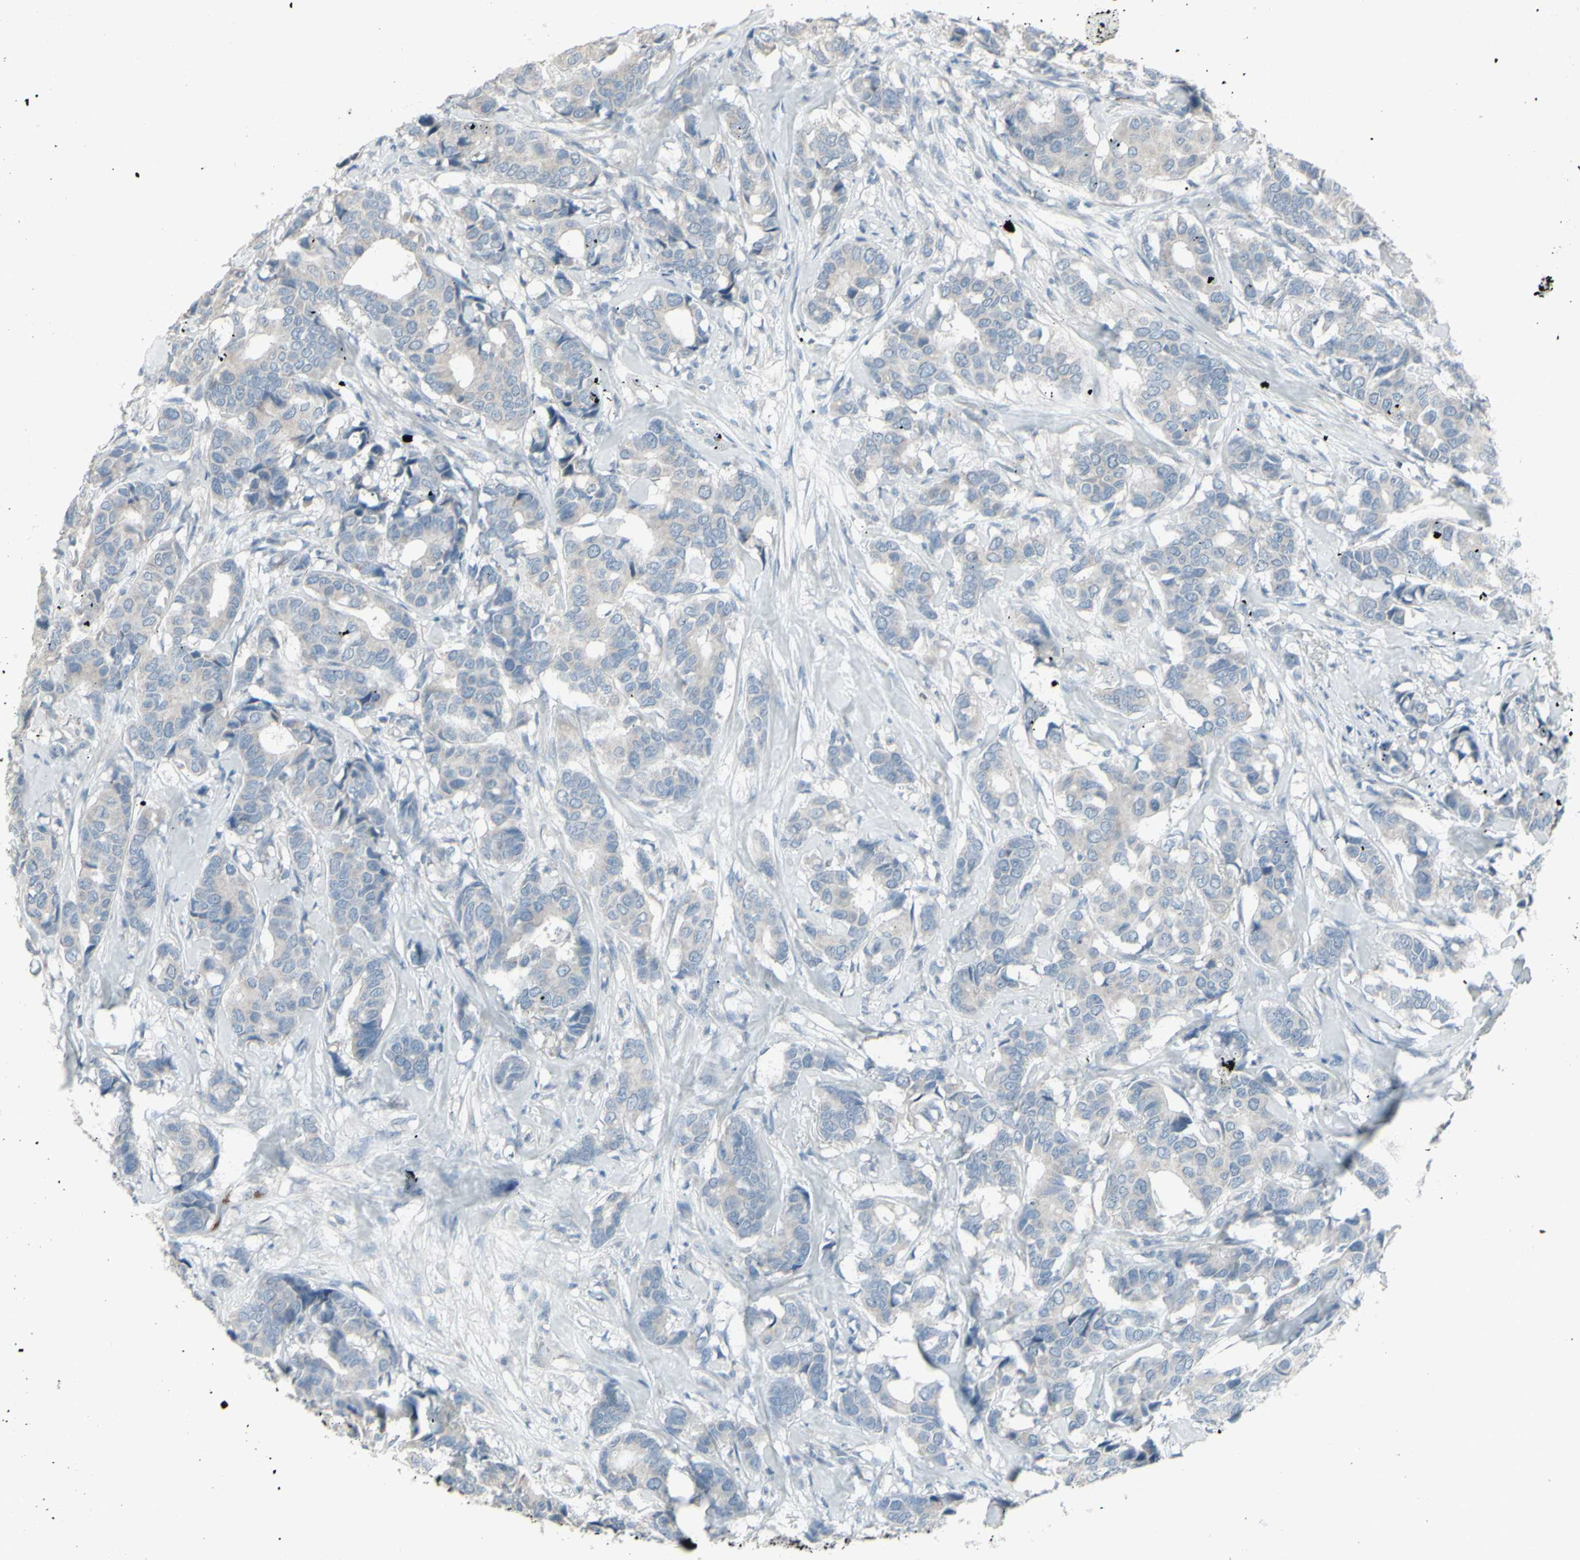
{"staining": {"intensity": "weak", "quantity": "<25%", "location": "cytoplasmic/membranous"}, "tissue": "breast cancer", "cell_type": "Tumor cells", "image_type": "cancer", "snomed": [{"axis": "morphology", "description": "Duct carcinoma"}, {"axis": "topography", "description": "Breast"}], "caption": "Immunohistochemistry of breast cancer (invasive ductal carcinoma) demonstrates no expression in tumor cells.", "gene": "CD79B", "patient": {"sex": "female", "age": 87}}